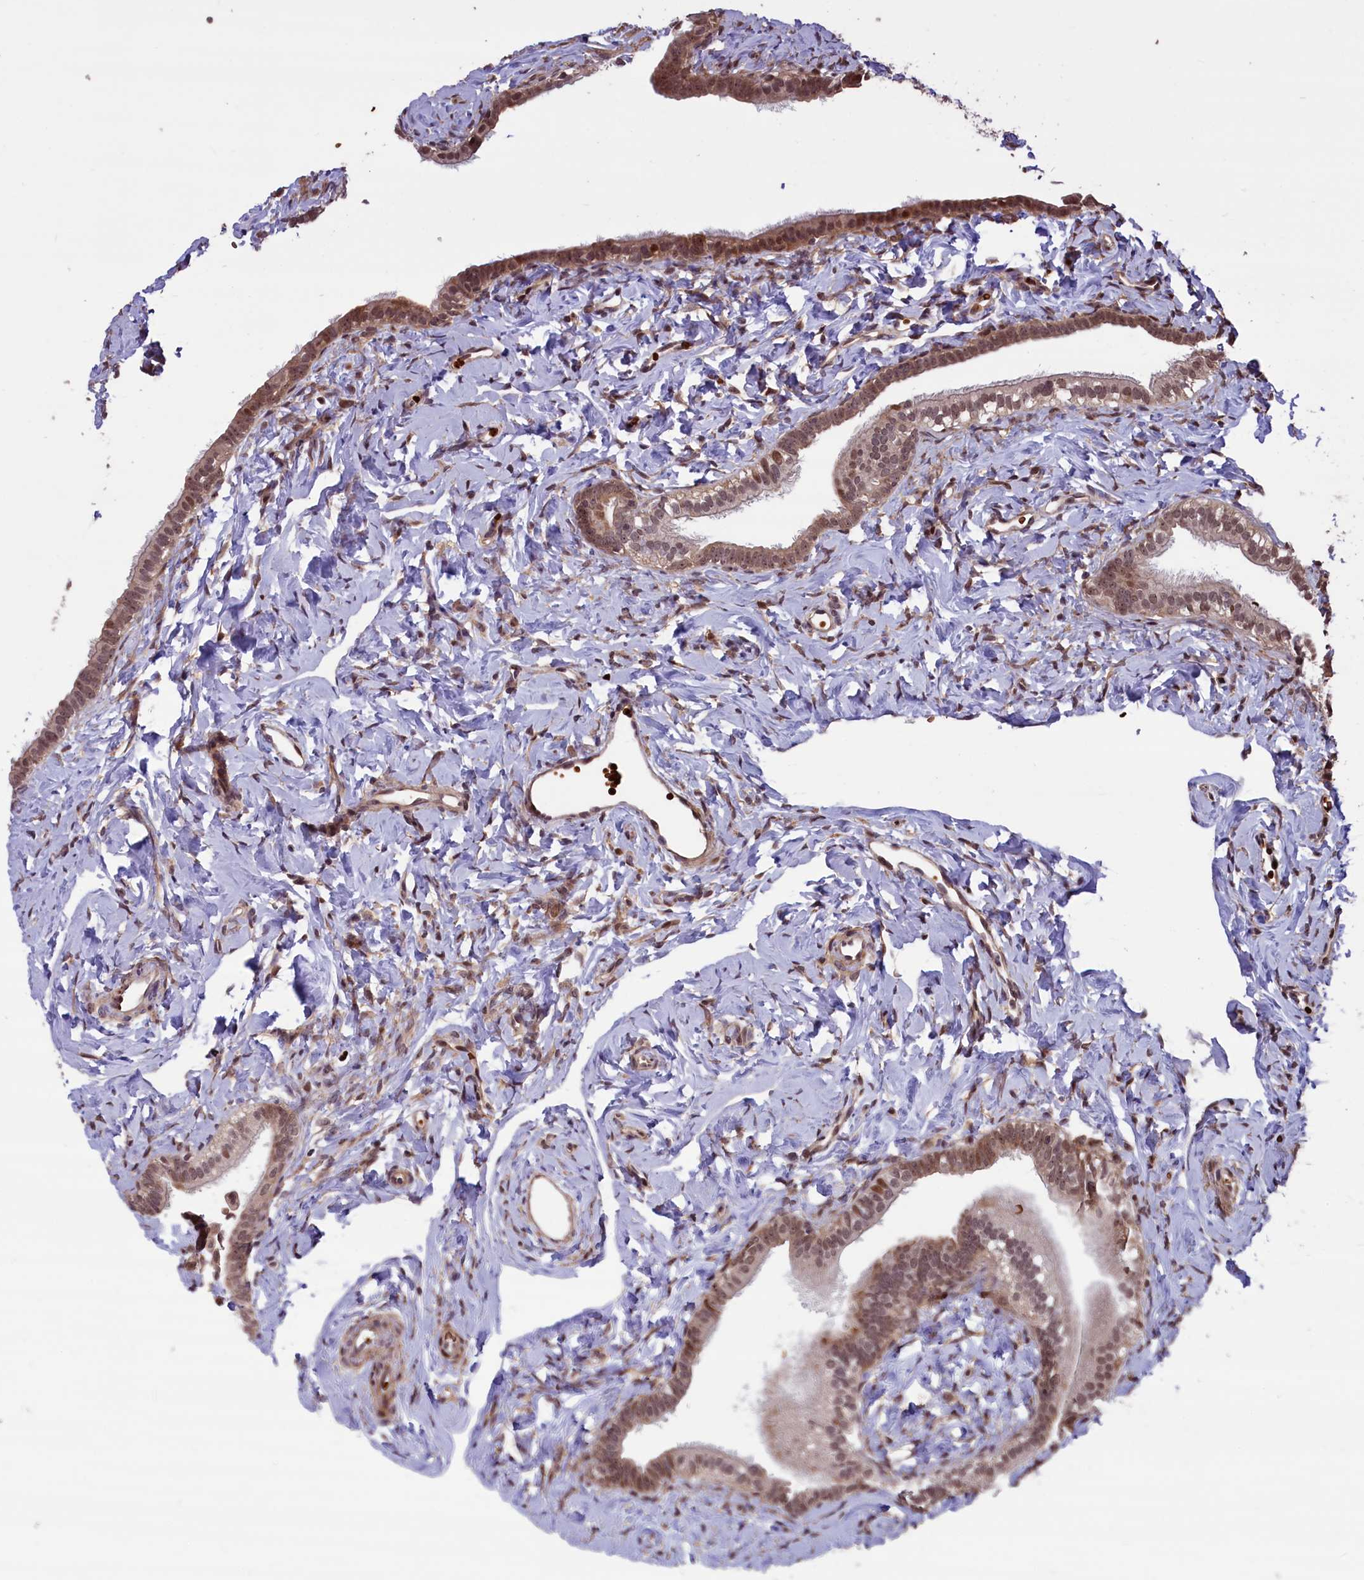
{"staining": {"intensity": "moderate", "quantity": ">75%", "location": "cytoplasmic/membranous,nuclear"}, "tissue": "fallopian tube", "cell_type": "Glandular cells", "image_type": "normal", "snomed": [{"axis": "morphology", "description": "Normal tissue, NOS"}, {"axis": "topography", "description": "Fallopian tube"}], "caption": "This is a micrograph of immunohistochemistry (IHC) staining of benign fallopian tube, which shows moderate positivity in the cytoplasmic/membranous,nuclear of glandular cells.", "gene": "SHFL", "patient": {"sex": "female", "age": 66}}